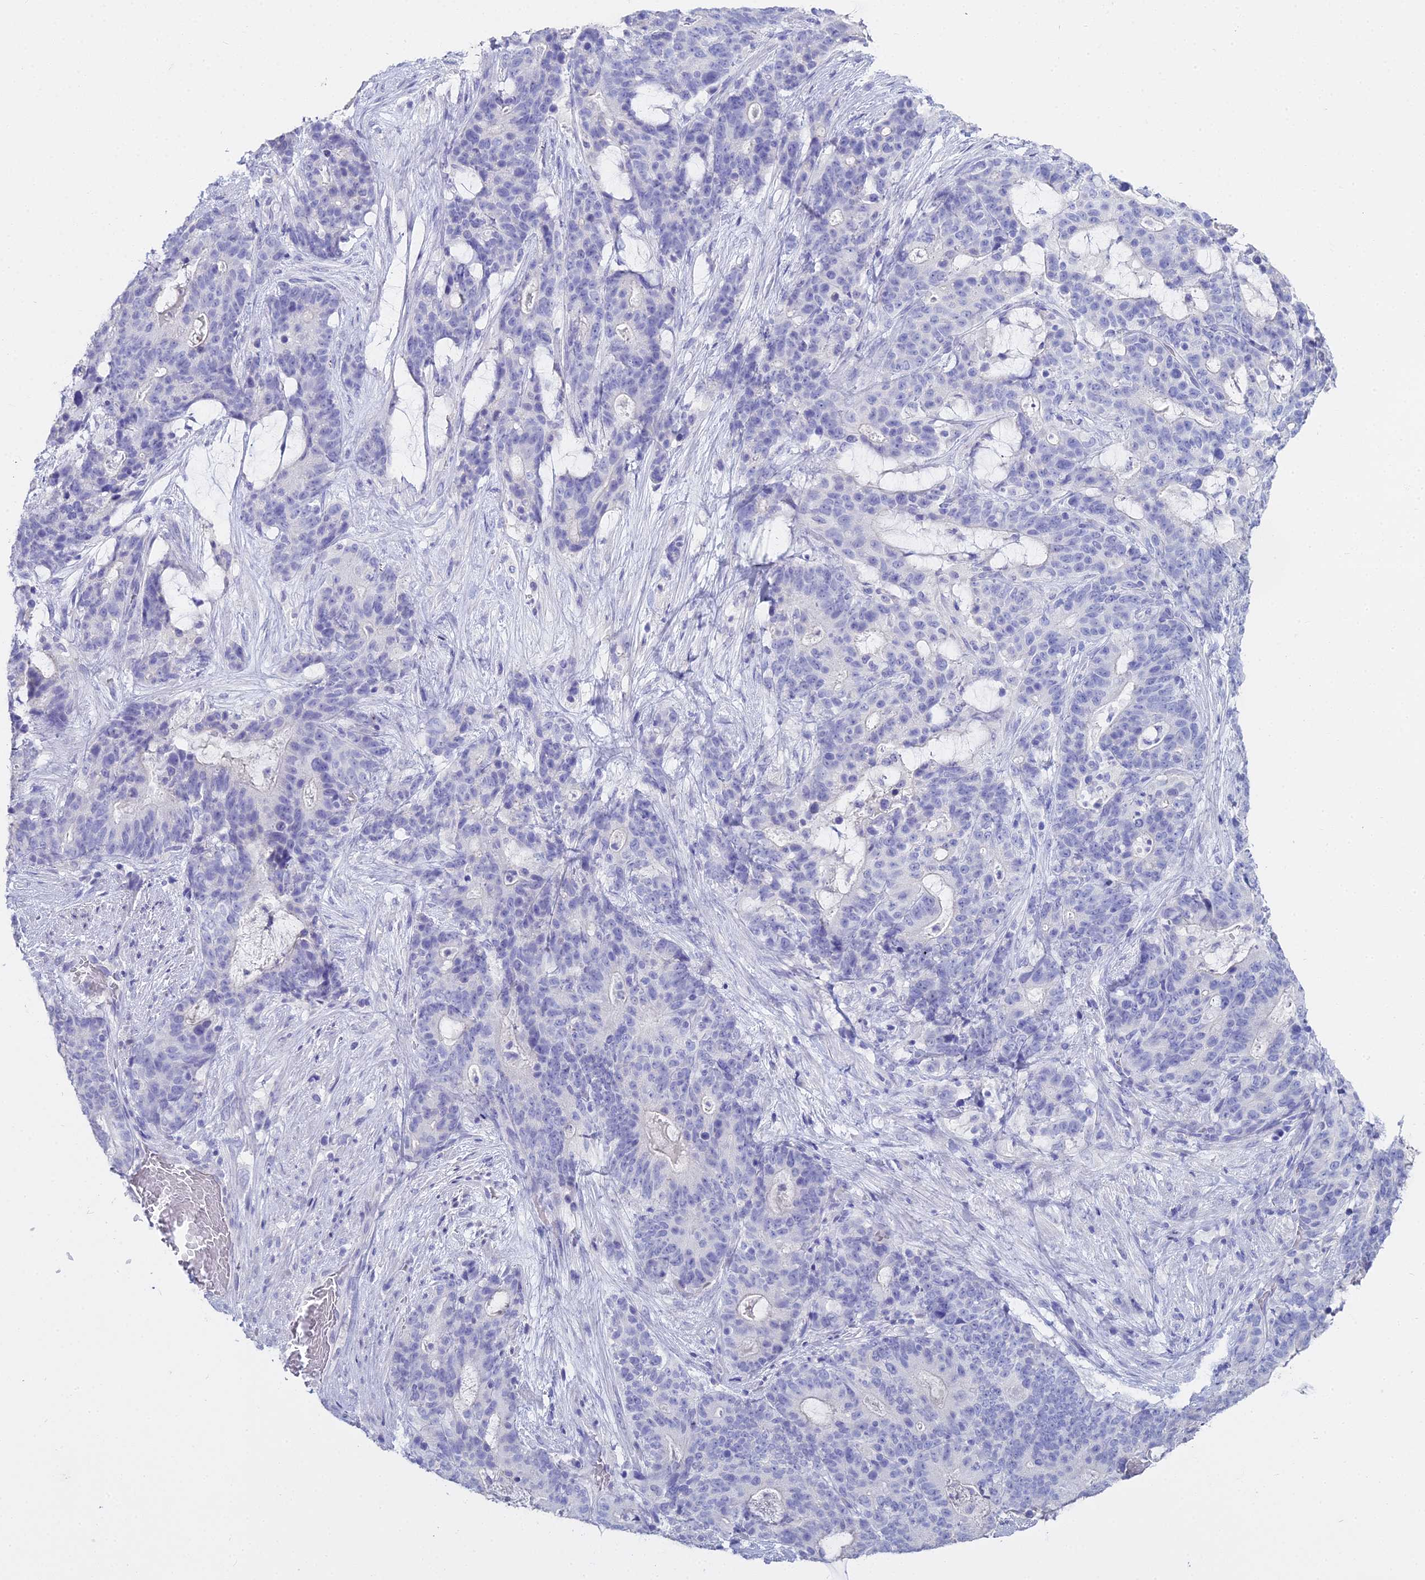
{"staining": {"intensity": "negative", "quantity": "none", "location": "none"}, "tissue": "stomach cancer", "cell_type": "Tumor cells", "image_type": "cancer", "snomed": [{"axis": "morphology", "description": "Normal tissue, NOS"}, {"axis": "morphology", "description": "Adenocarcinoma, NOS"}, {"axis": "topography", "description": "Stomach"}], "caption": "The histopathology image displays no staining of tumor cells in stomach cancer (adenocarcinoma).", "gene": "S100A7", "patient": {"sex": "female", "age": 64}}